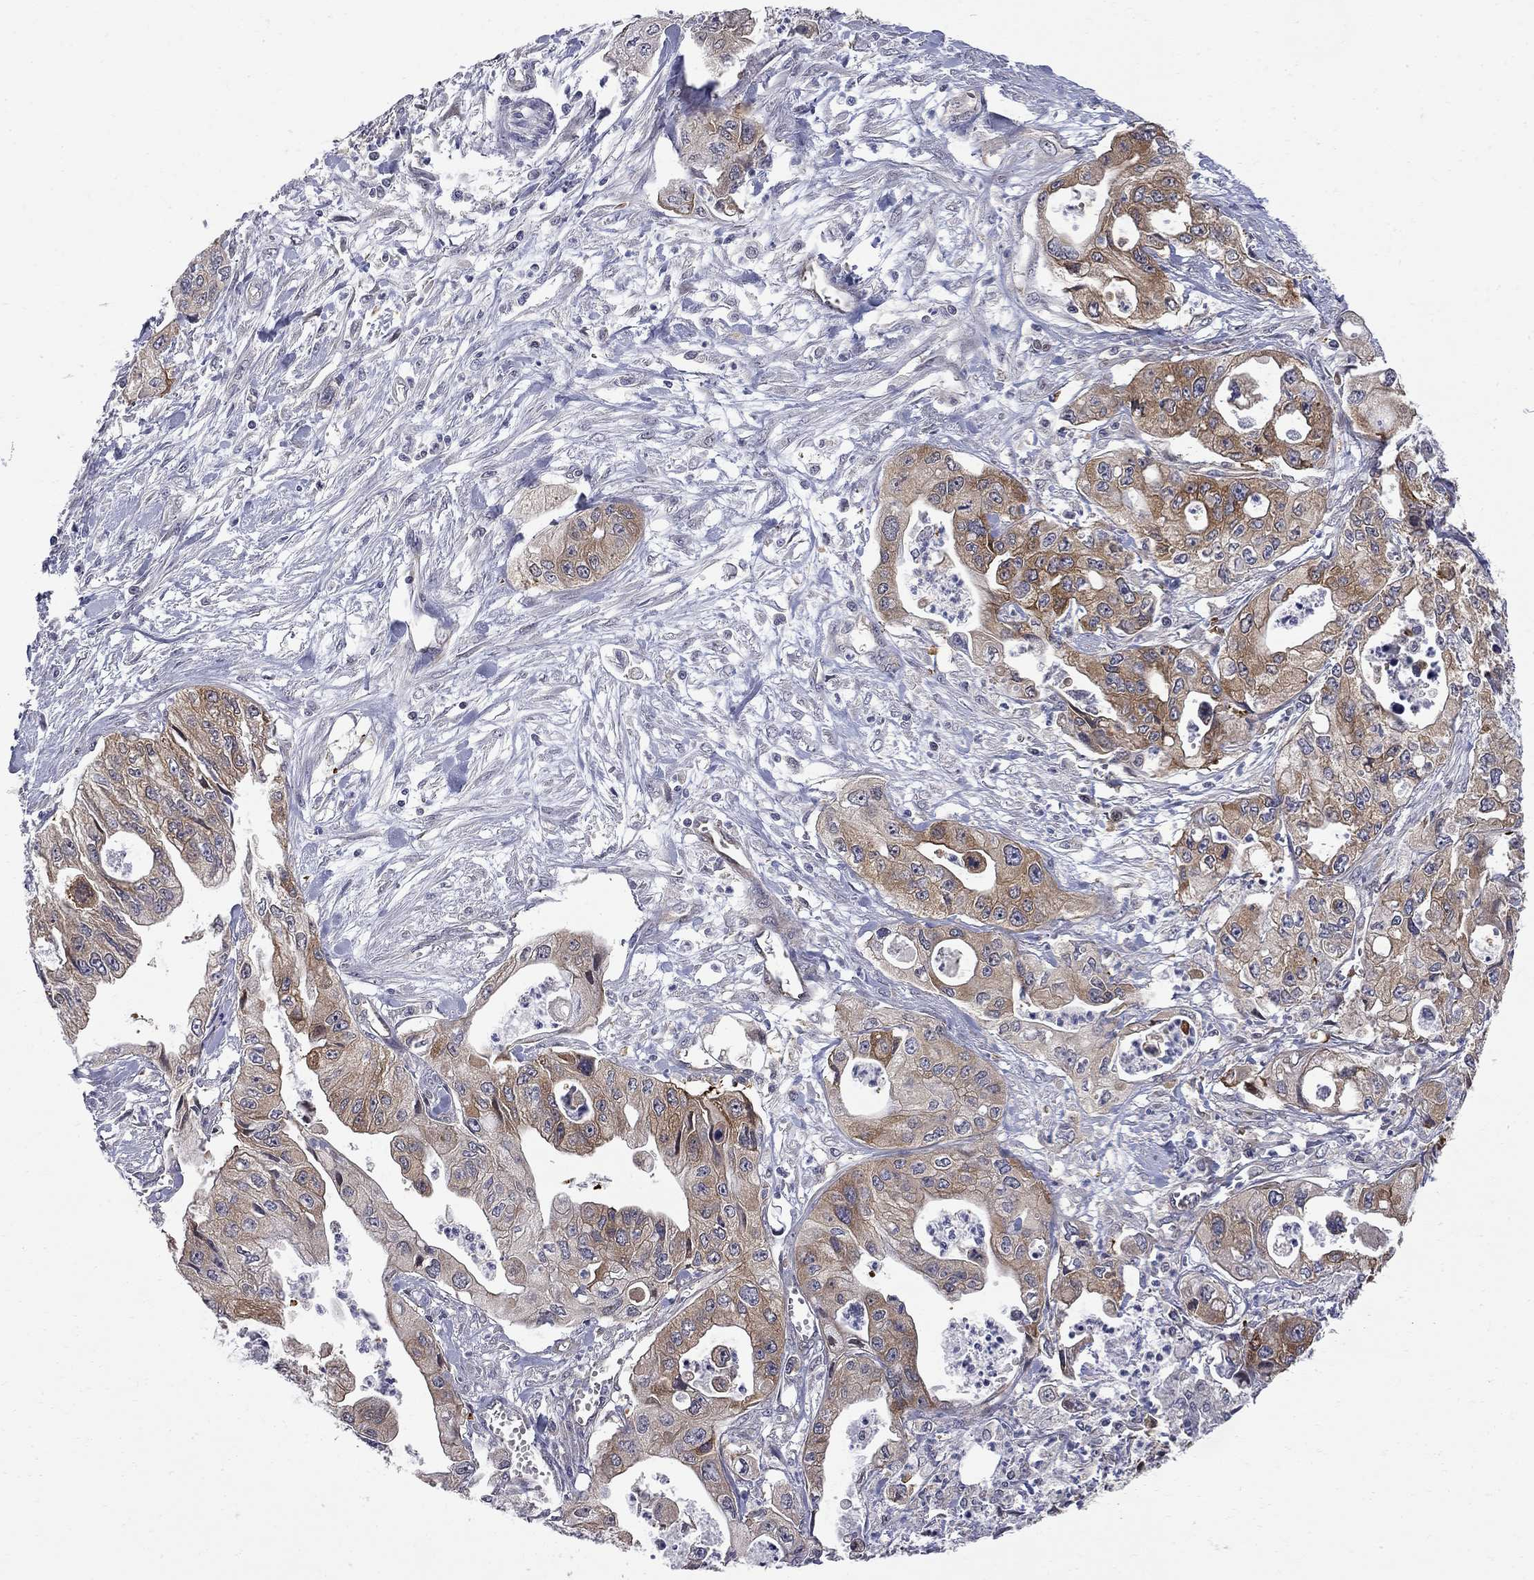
{"staining": {"intensity": "moderate", "quantity": ">75%", "location": "cytoplasmic/membranous"}, "tissue": "pancreatic cancer", "cell_type": "Tumor cells", "image_type": "cancer", "snomed": [{"axis": "morphology", "description": "Adenocarcinoma, NOS"}, {"axis": "topography", "description": "Pancreas"}], "caption": "An IHC image of tumor tissue is shown. Protein staining in brown highlights moderate cytoplasmic/membranous positivity in adenocarcinoma (pancreatic) within tumor cells. Immunohistochemistry stains the protein in brown and the nuclei are stained blue.", "gene": "GALNT8", "patient": {"sex": "male", "age": 70}}